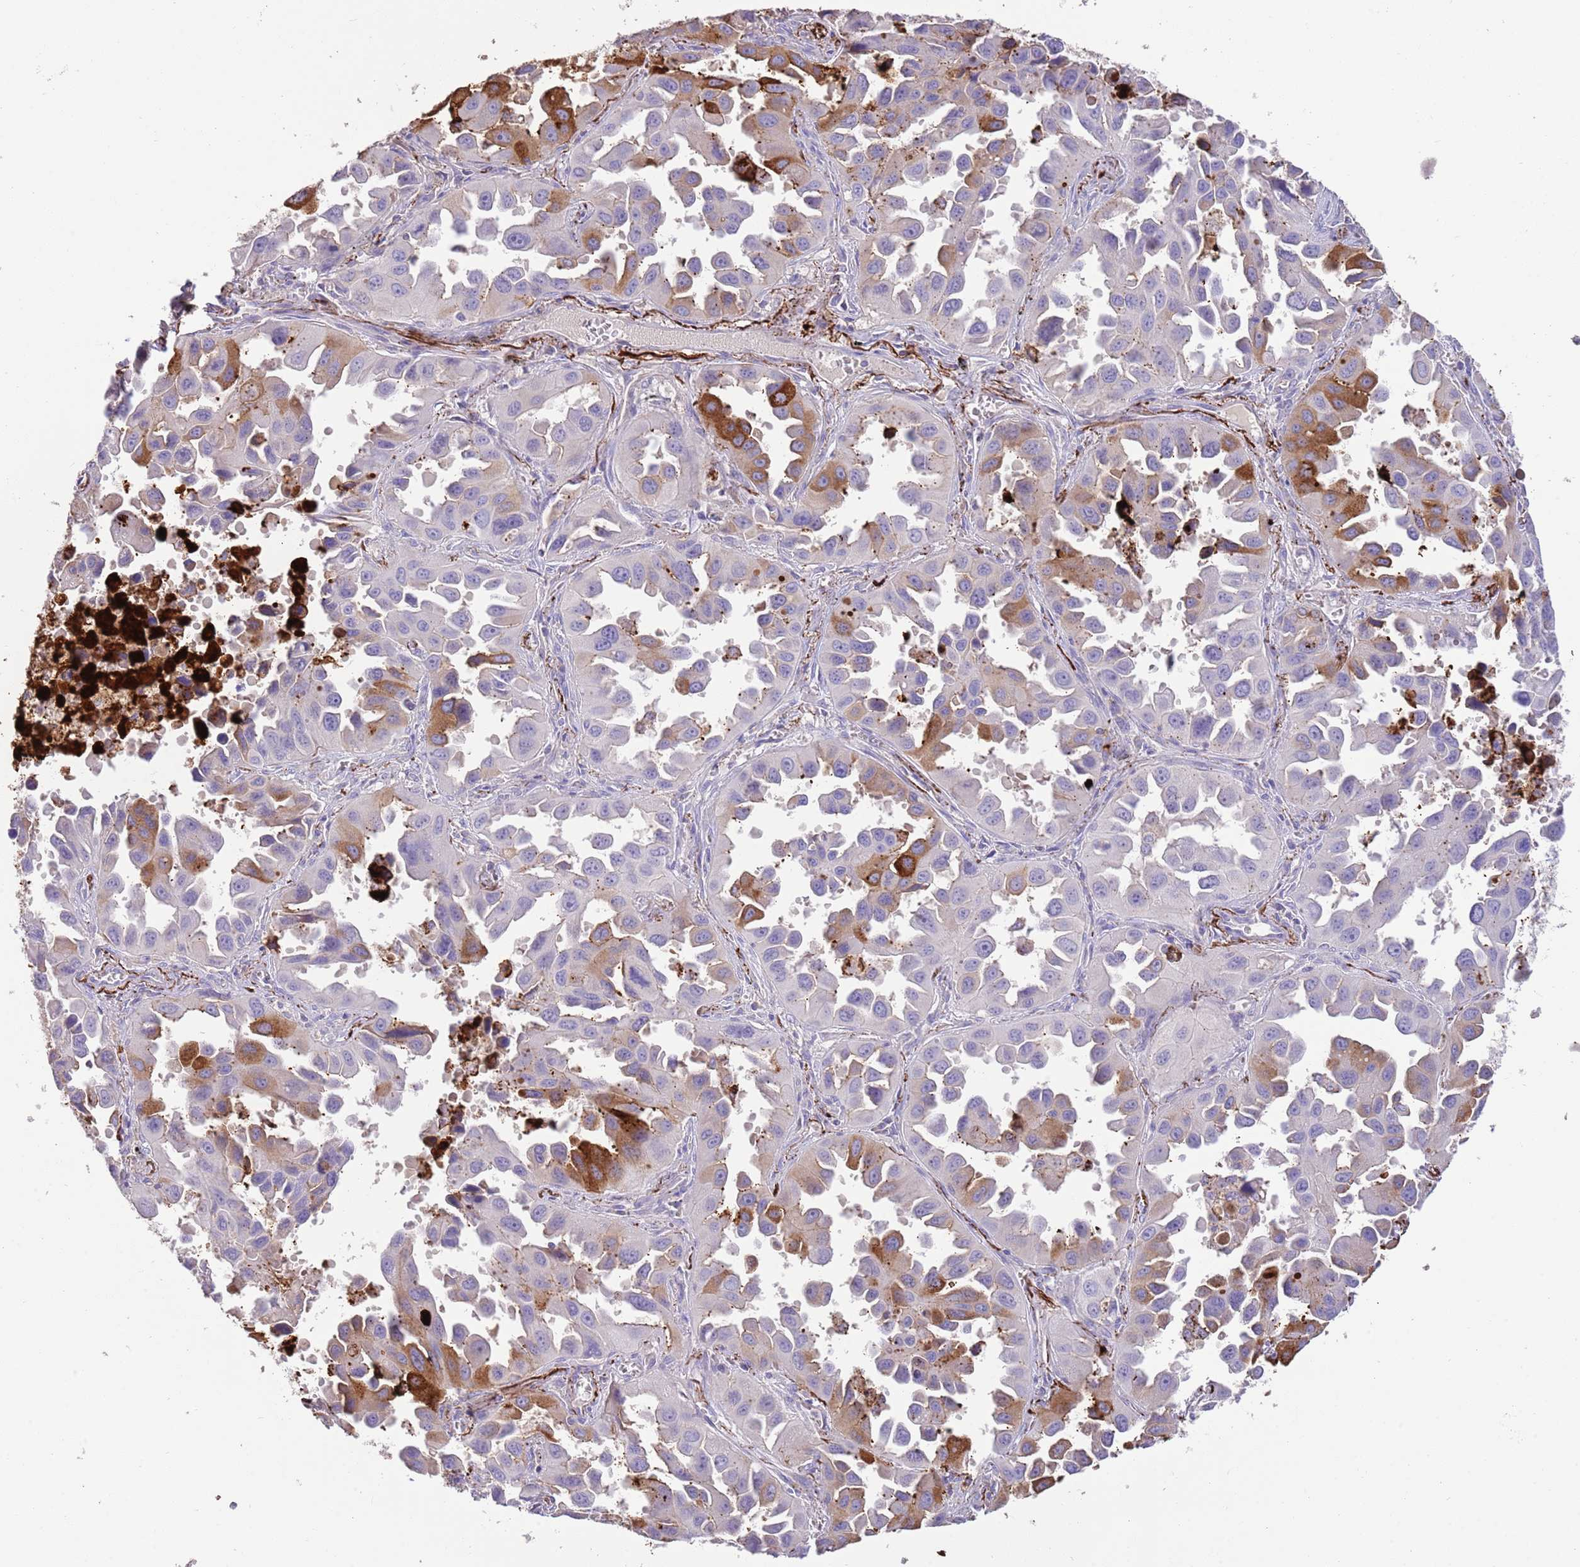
{"staining": {"intensity": "strong", "quantity": "<25%", "location": "cytoplasmic/membranous"}, "tissue": "lung cancer", "cell_type": "Tumor cells", "image_type": "cancer", "snomed": [{"axis": "morphology", "description": "Adenocarcinoma, NOS"}, {"axis": "topography", "description": "Lung"}], "caption": "DAB (3,3'-diaminobenzidine) immunohistochemical staining of lung adenocarcinoma exhibits strong cytoplasmic/membranous protein positivity in approximately <25% of tumor cells.", "gene": "SFTPA1", "patient": {"sex": "male", "age": 66}}